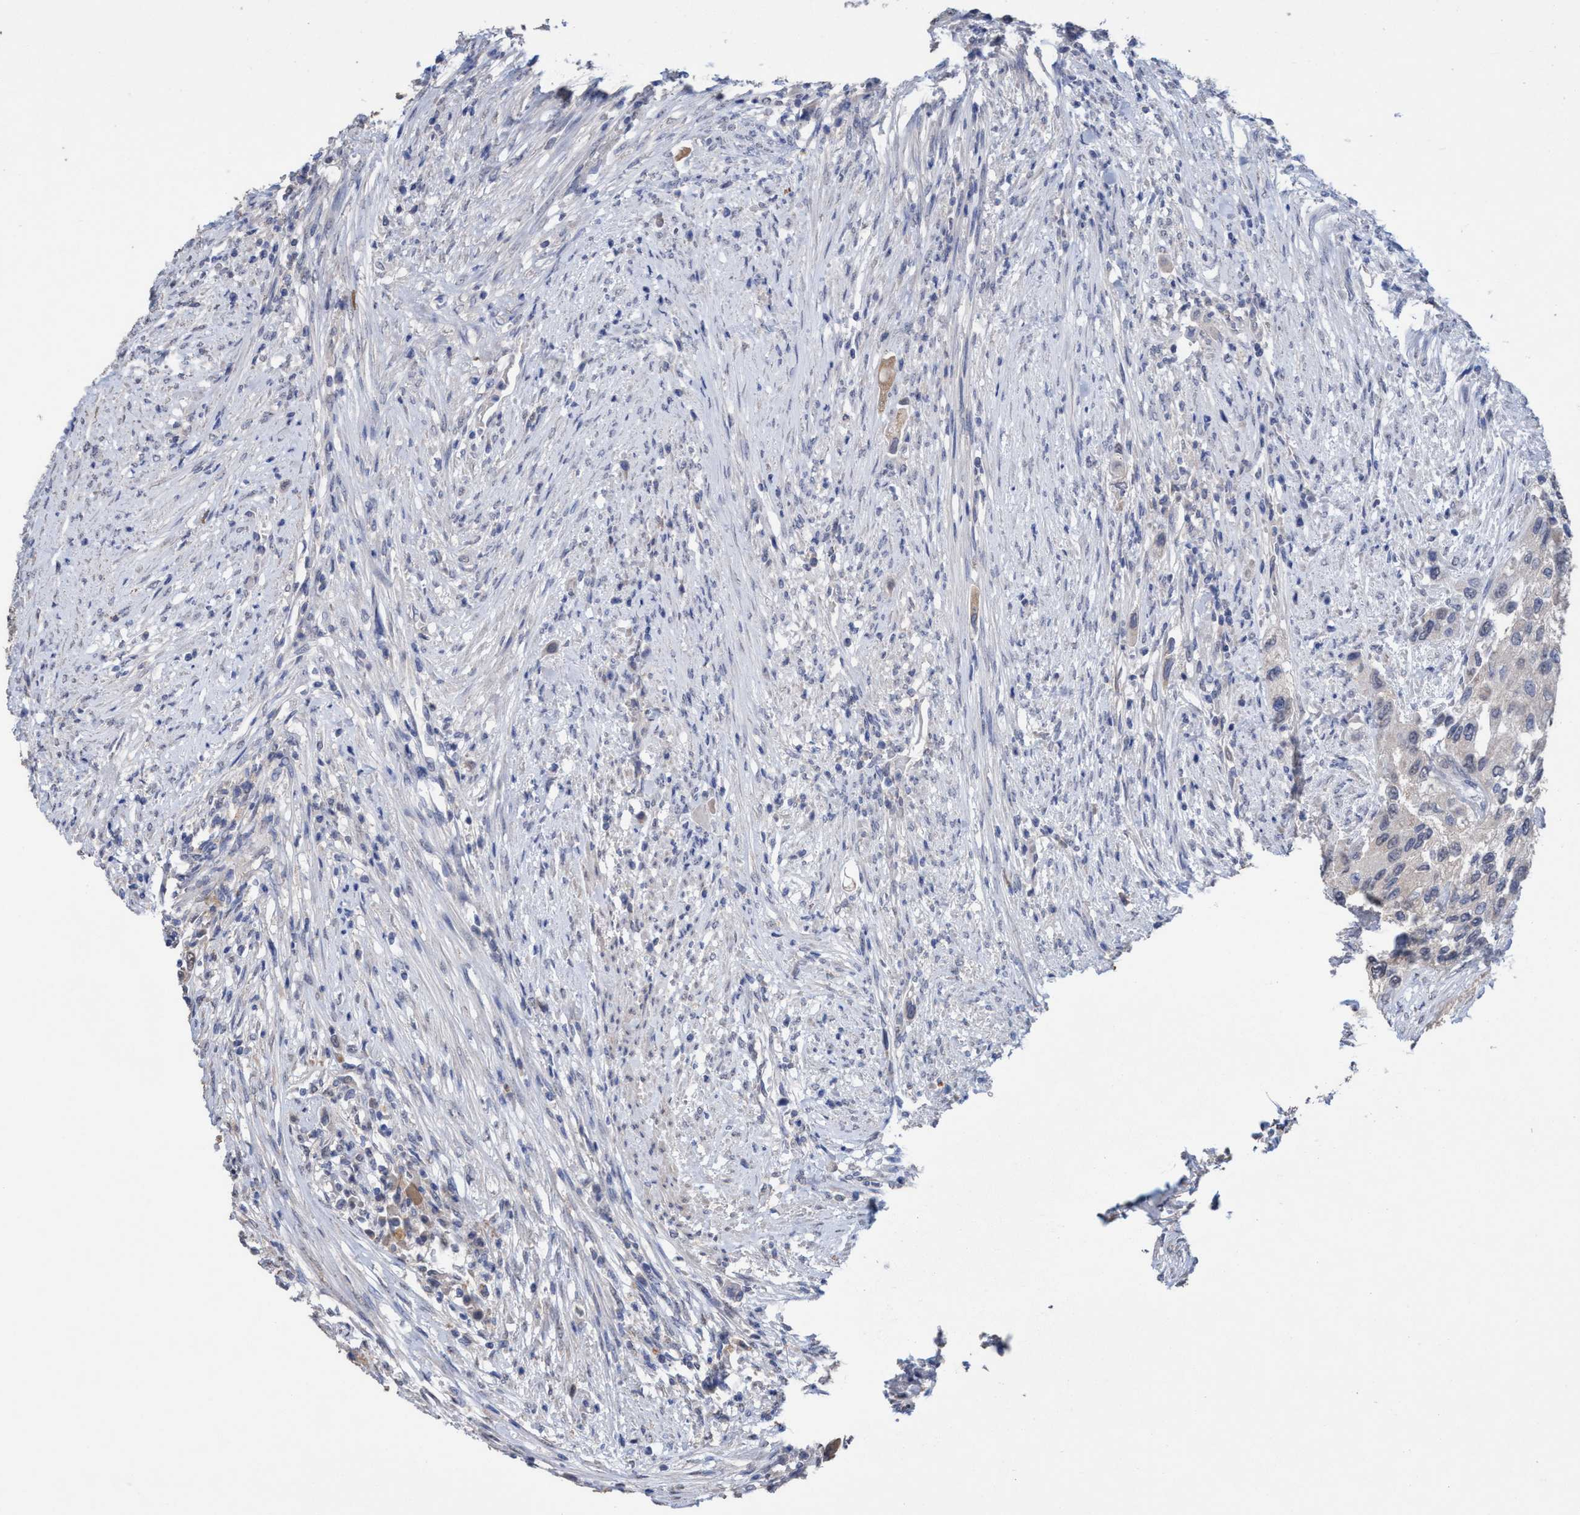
{"staining": {"intensity": "negative", "quantity": "none", "location": "none"}, "tissue": "urothelial cancer", "cell_type": "Tumor cells", "image_type": "cancer", "snomed": [{"axis": "morphology", "description": "Urothelial carcinoma, High grade"}, {"axis": "topography", "description": "Urinary bladder"}], "caption": "IHC image of neoplastic tissue: human urothelial cancer stained with DAB (3,3'-diaminobenzidine) demonstrates no significant protein staining in tumor cells. Brightfield microscopy of immunohistochemistry (IHC) stained with DAB (3,3'-diaminobenzidine) (brown) and hematoxylin (blue), captured at high magnification.", "gene": "GLOD4", "patient": {"sex": "female", "age": 56}}